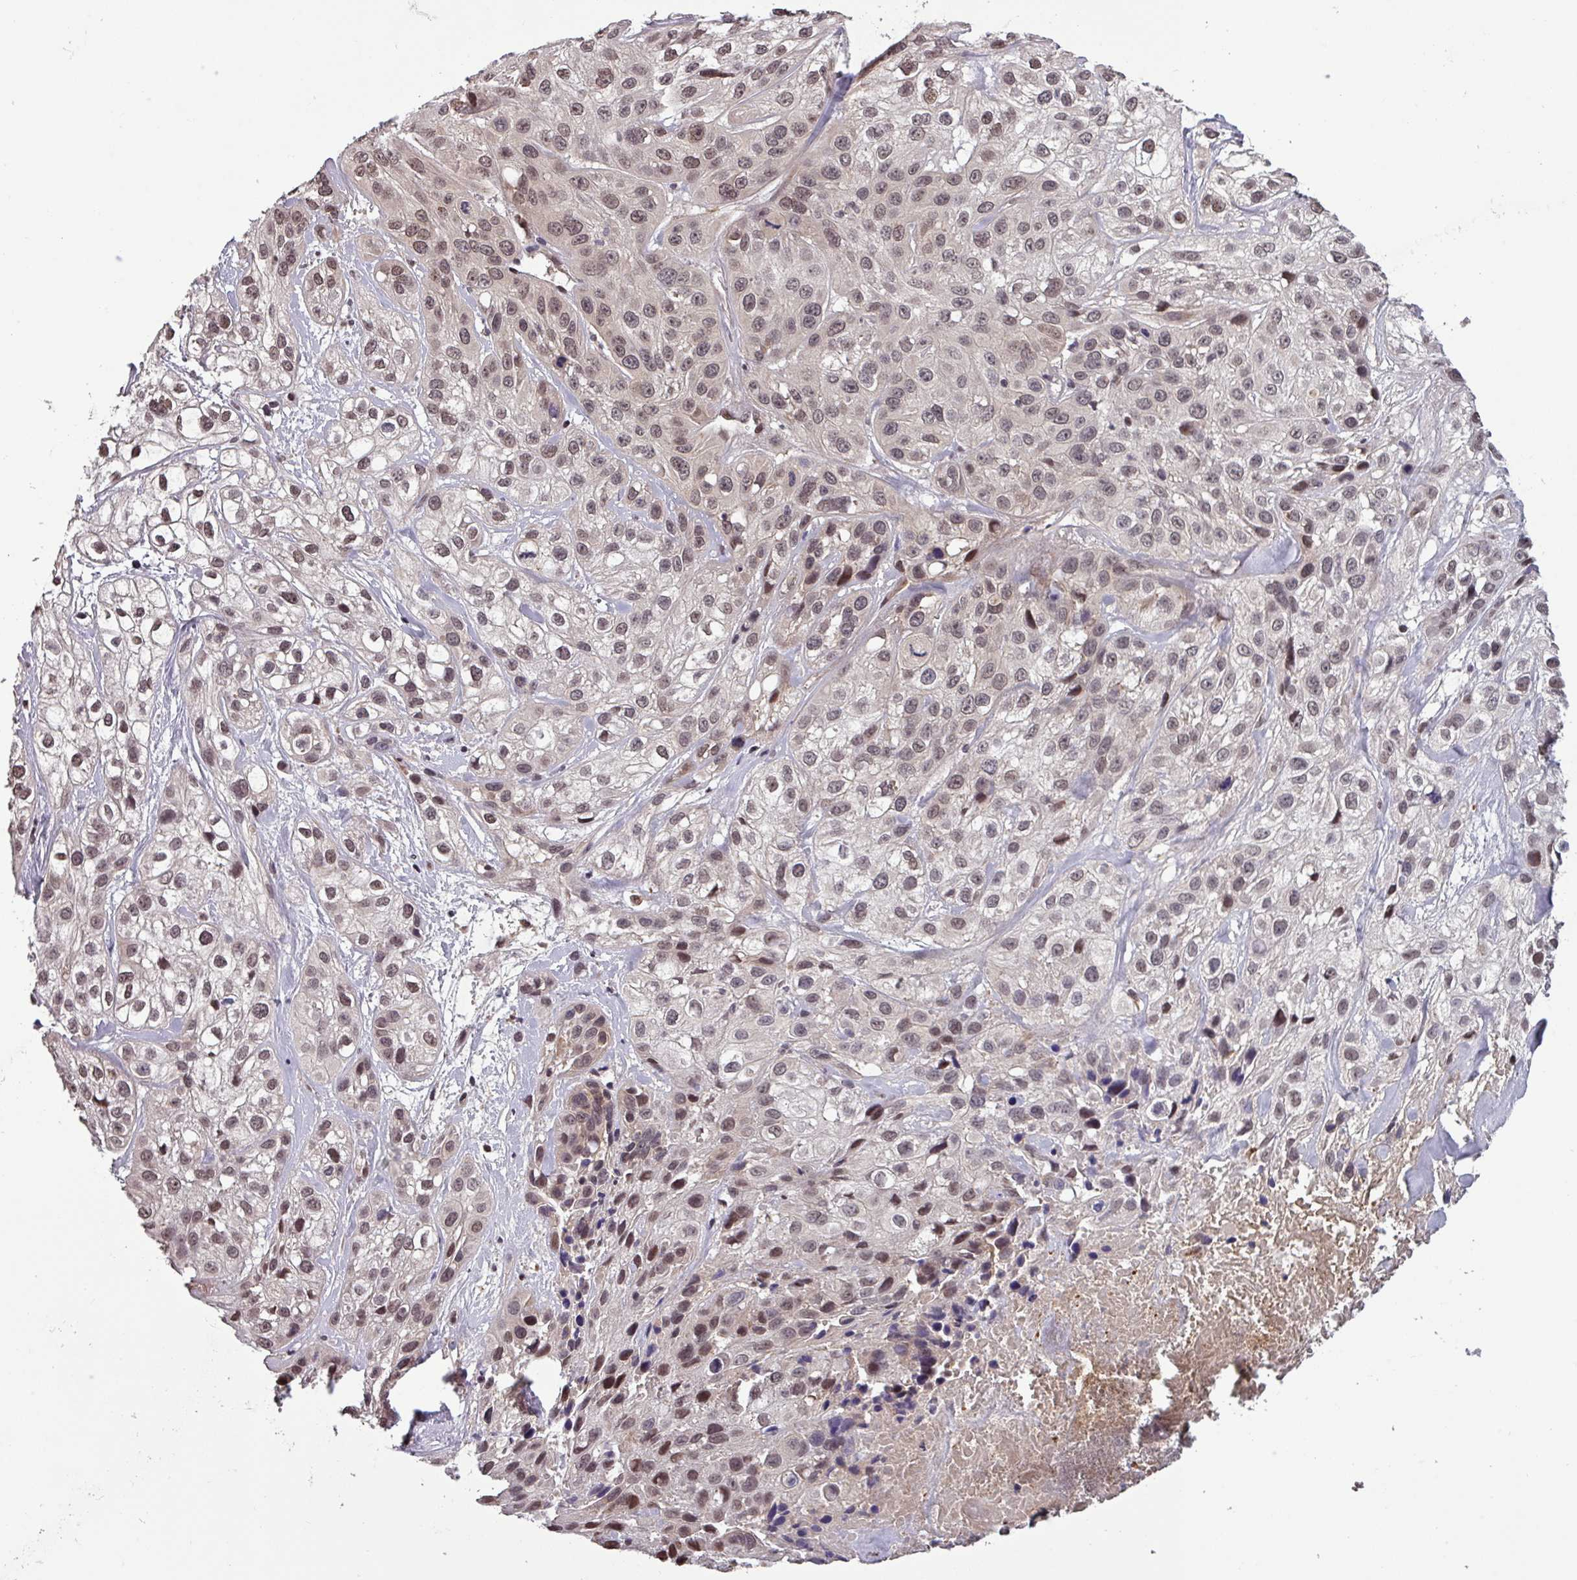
{"staining": {"intensity": "moderate", "quantity": "25%-75%", "location": "nuclear"}, "tissue": "skin cancer", "cell_type": "Tumor cells", "image_type": "cancer", "snomed": [{"axis": "morphology", "description": "Squamous cell carcinoma, NOS"}, {"axis": "topography", "description": "Skin"}], "caption": "IHC photomicrograph of neoplastic tissue: human squamous cell carcinoma (skin) stained using IHC displays medium levels of moderate protein expression localized specifically in the nuclear of tumor cells, appearing as a nuclear brown color.", "gene": "NOB1", "patient": {"sex": "male", "age": 82}}